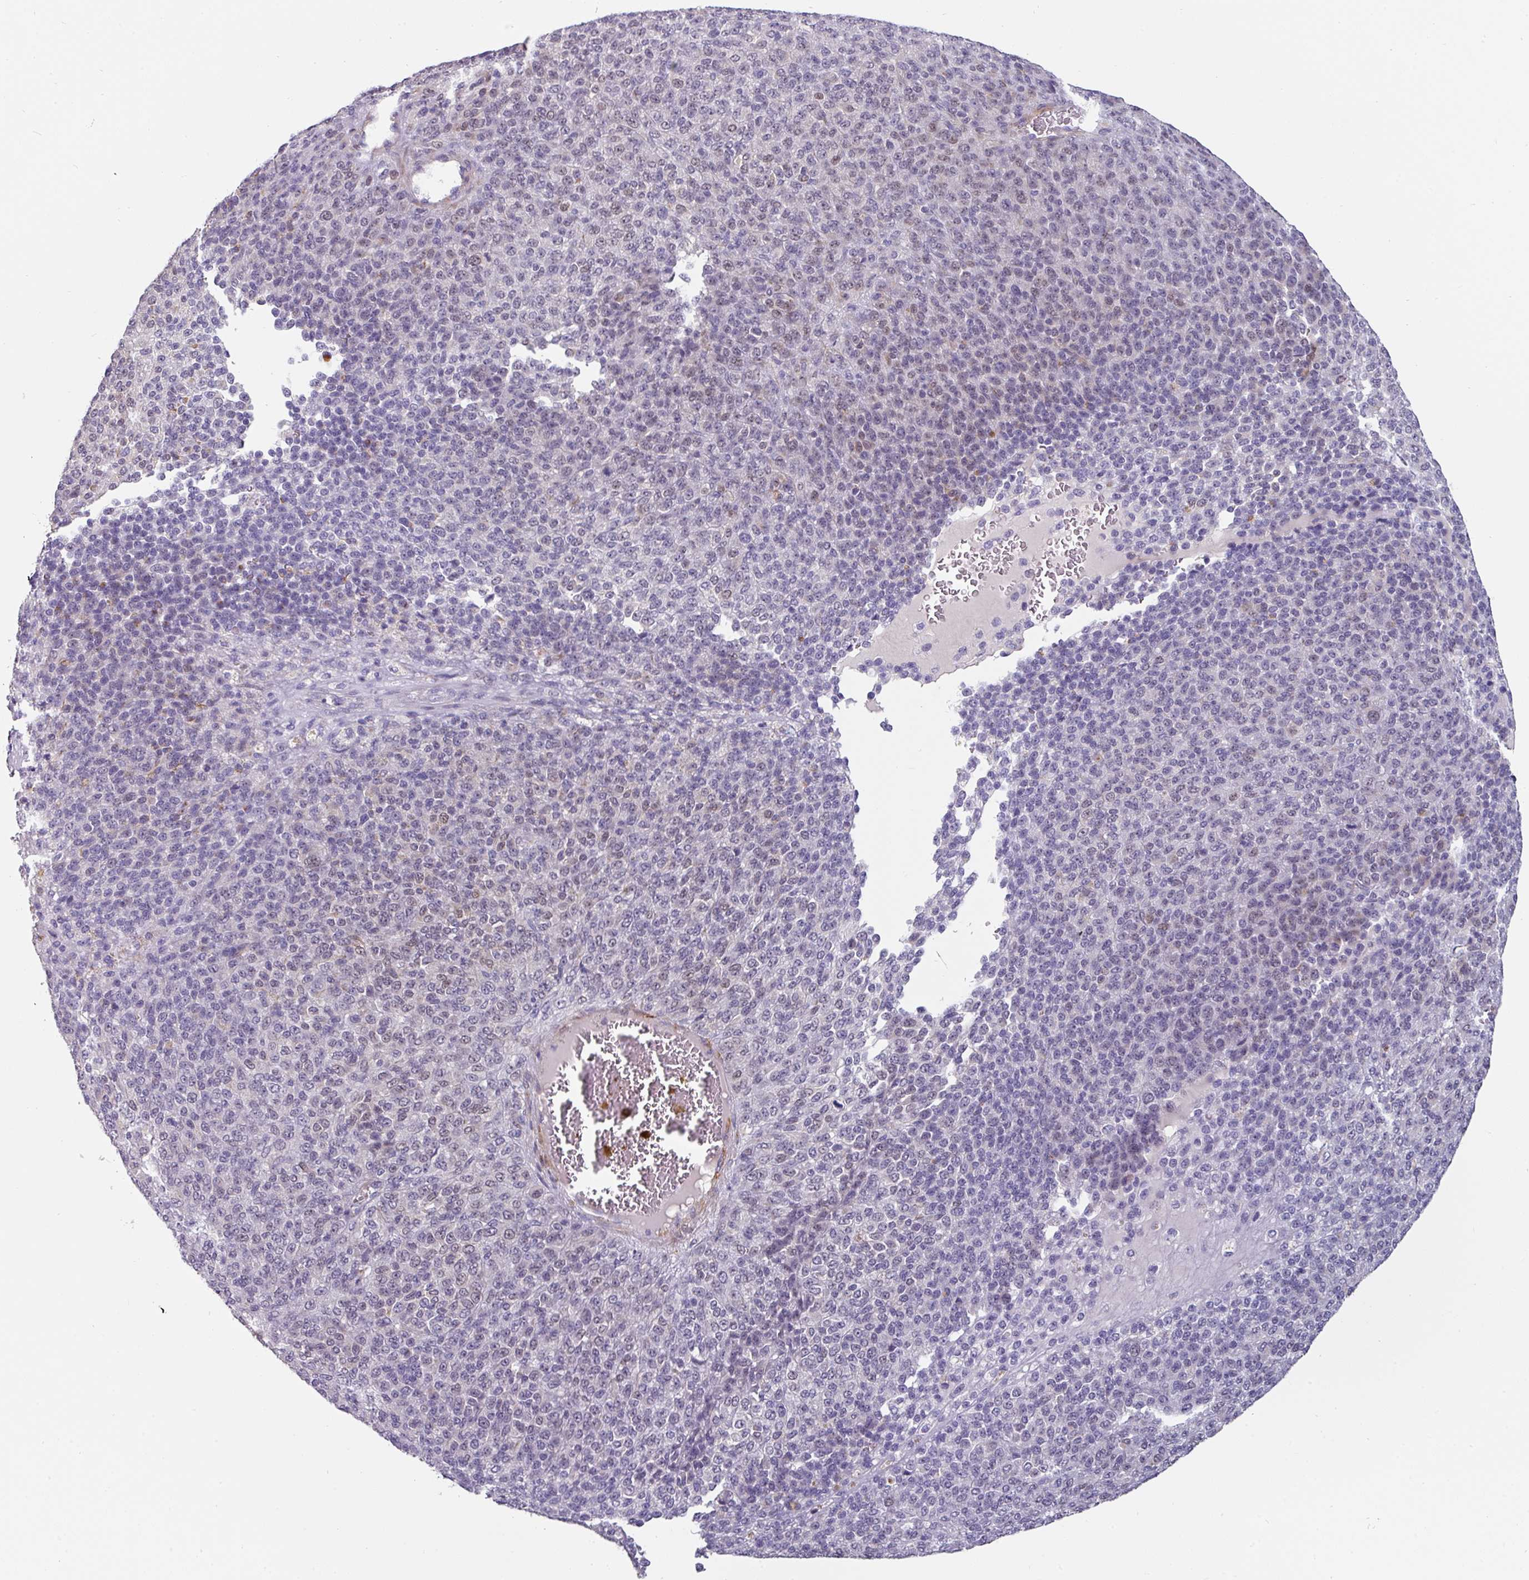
{"staining": {"intensity": "weak", "quantity": "25%-75%", "location": "nuclear"}, "tissue": "melanoma", "cell_type": "Tumor cells", "image_type": "cancer", "snomed": [{"axis": "morphology", "description": "Malignant melanoma, Metastatic site"}, {"axis": "topography", "description": "Brain"}], "caption": "Melanoma tissue reveals weak nuclear expression in approximately 25%-75% of tumor cells, visualized by immunohistochemistry.", "gene": "EYA3", "patient": {"sex": "female", "age": 56}}